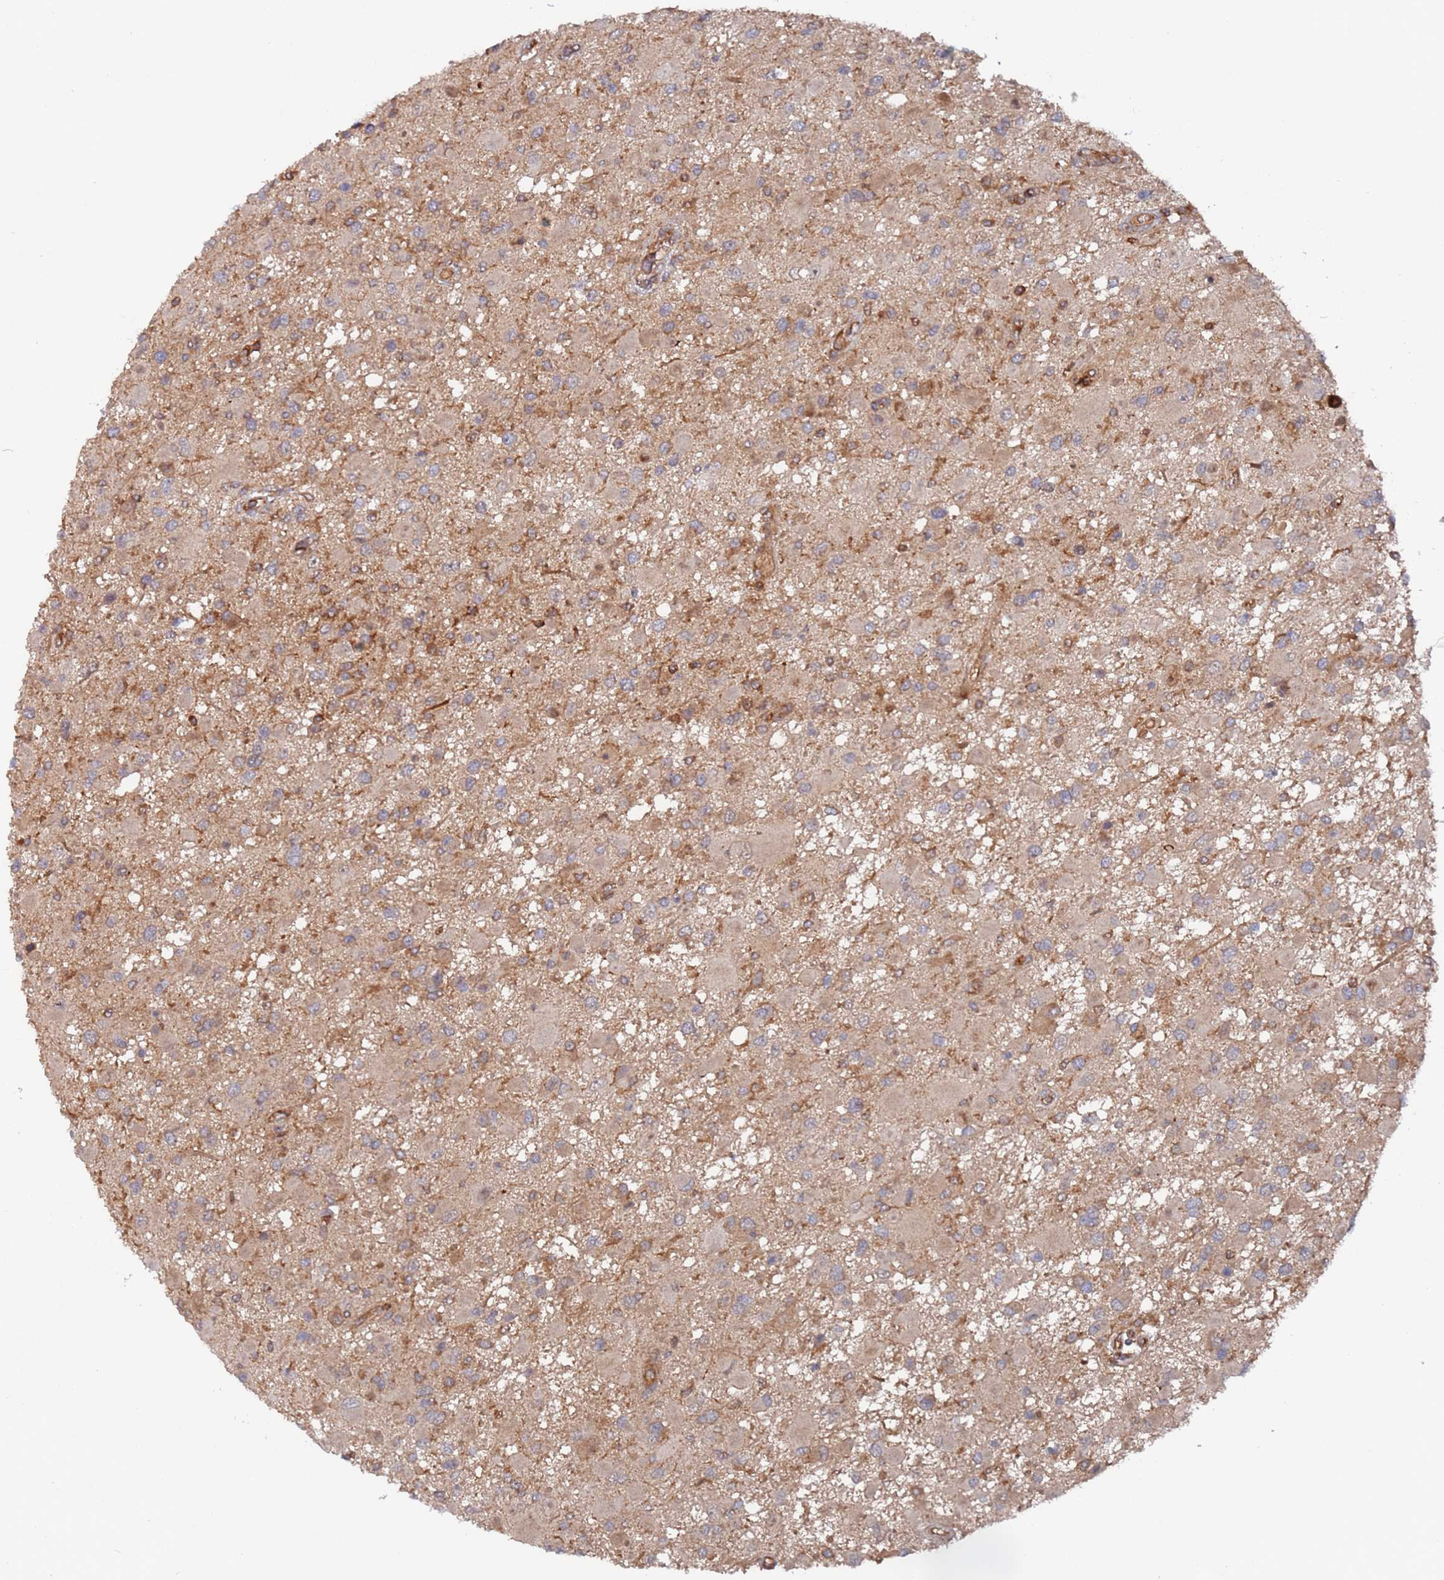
{"staining": {"intensity": "weak", "quantity": ">75%", "location": "cytoplasmic/membranous"}, "tissue": "glioma", "cell_type": "Tumor cells", "image_type": "cancer", "snomed": [{"axis": "morphology", "description": "Glioma, malignant, High grade"}, {"axis": "topography", "description": "Brain"}], "caption": "Human glioma stained with a brown dye exhibits weak cytoplasmic/membranous positive staining in approximately >75% of tumor cells.", "gene": "DDX60", "patient": {"sex": "male", "age": 53}}